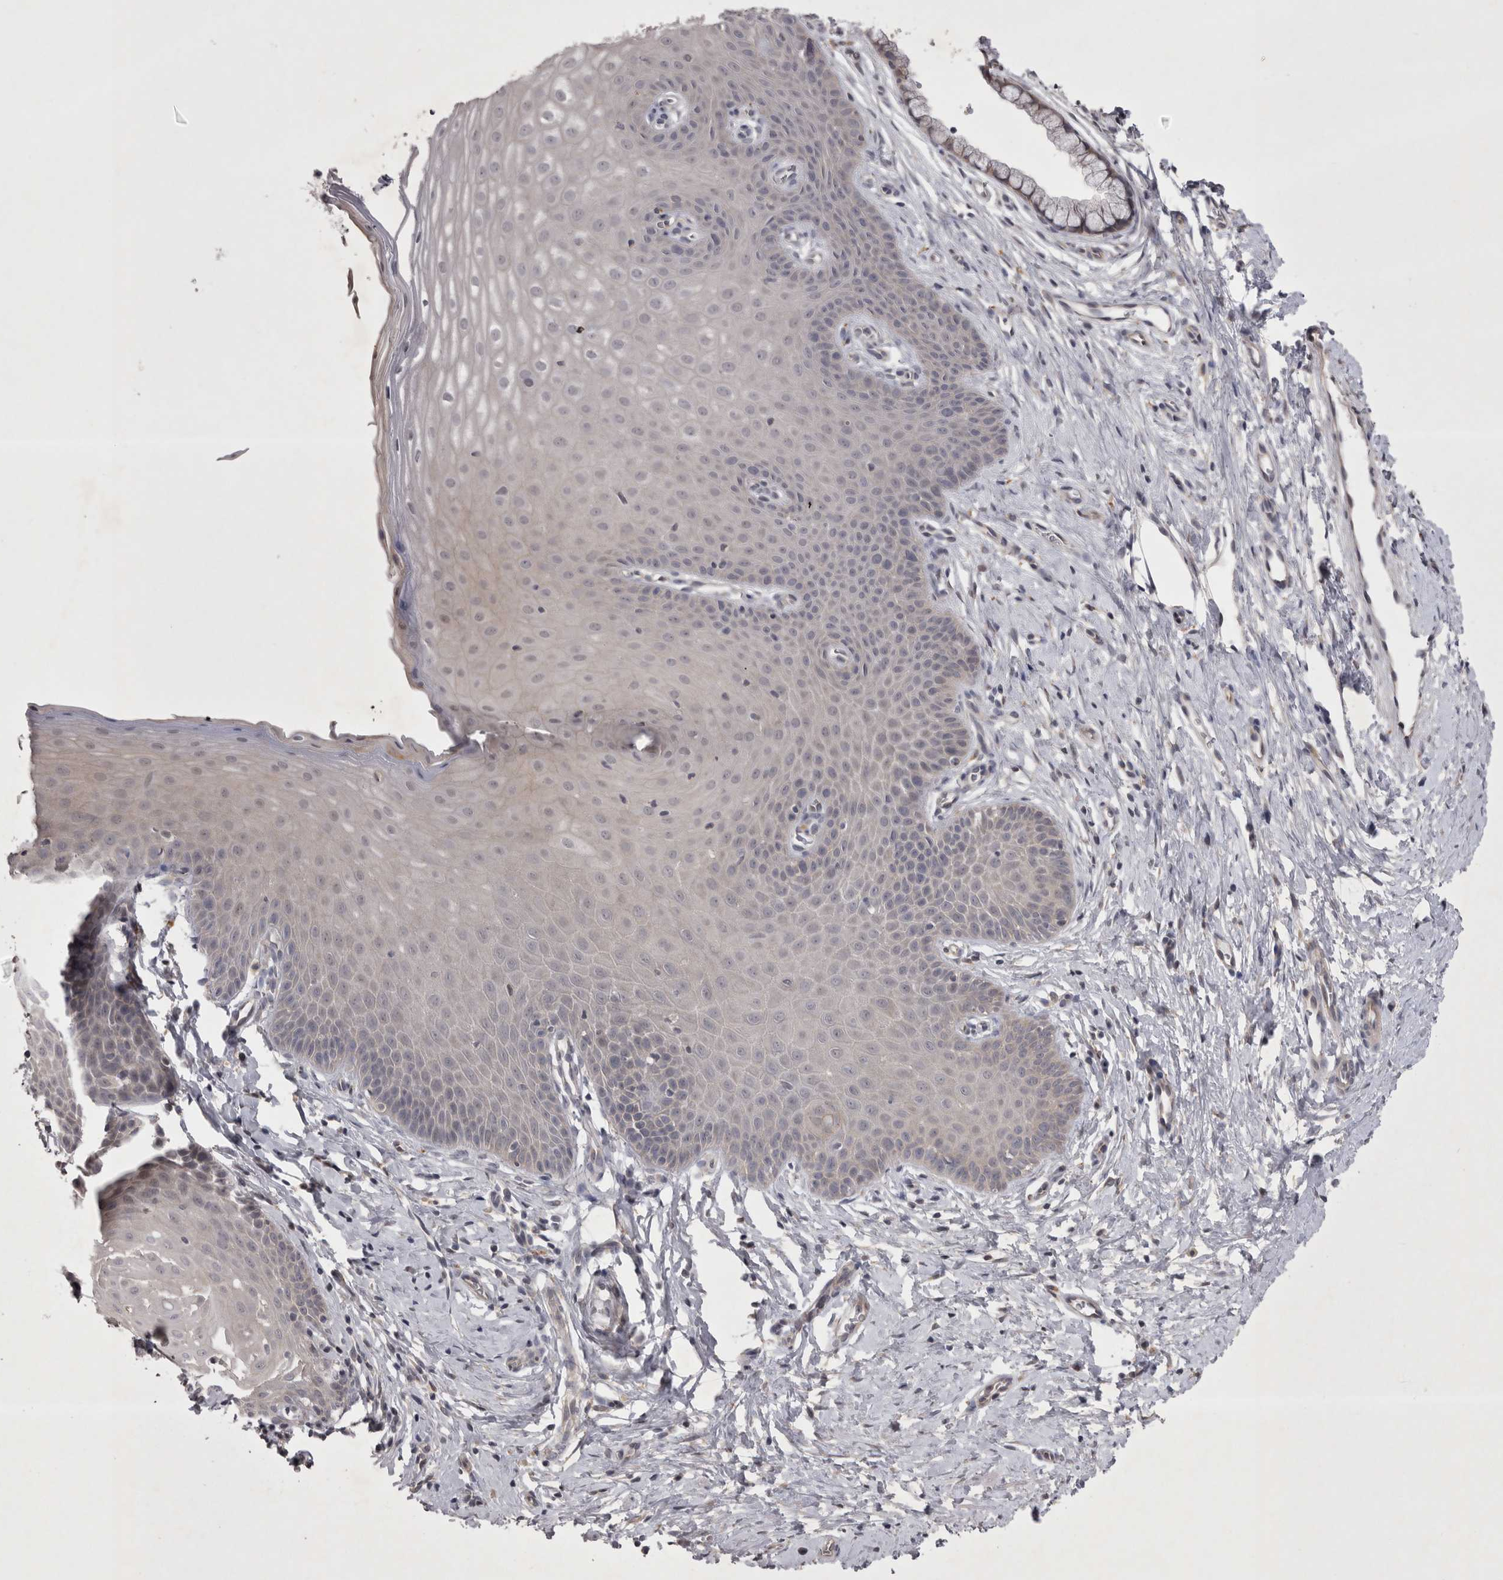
{"staining": {"intensity": "weak", "quantity": "25%-75%", "location": "cytoplasmic/membranous"}, "tissue": "cervix", "cell_type": "Glandular cells", "image_type": "normal", "snomed": [{"axis": "morphology", "description": "Normal tissue, NOS"}, {"axis": "topography", "description": "Cervix"}], "caption": "The micrograph demonstrates a brown stain indicating the presence of a protein in the cytoplasmic/membranous of glandular cells in cervix.", "gene": "CTBS", "patient": {"sex": "female", "age": 36}}